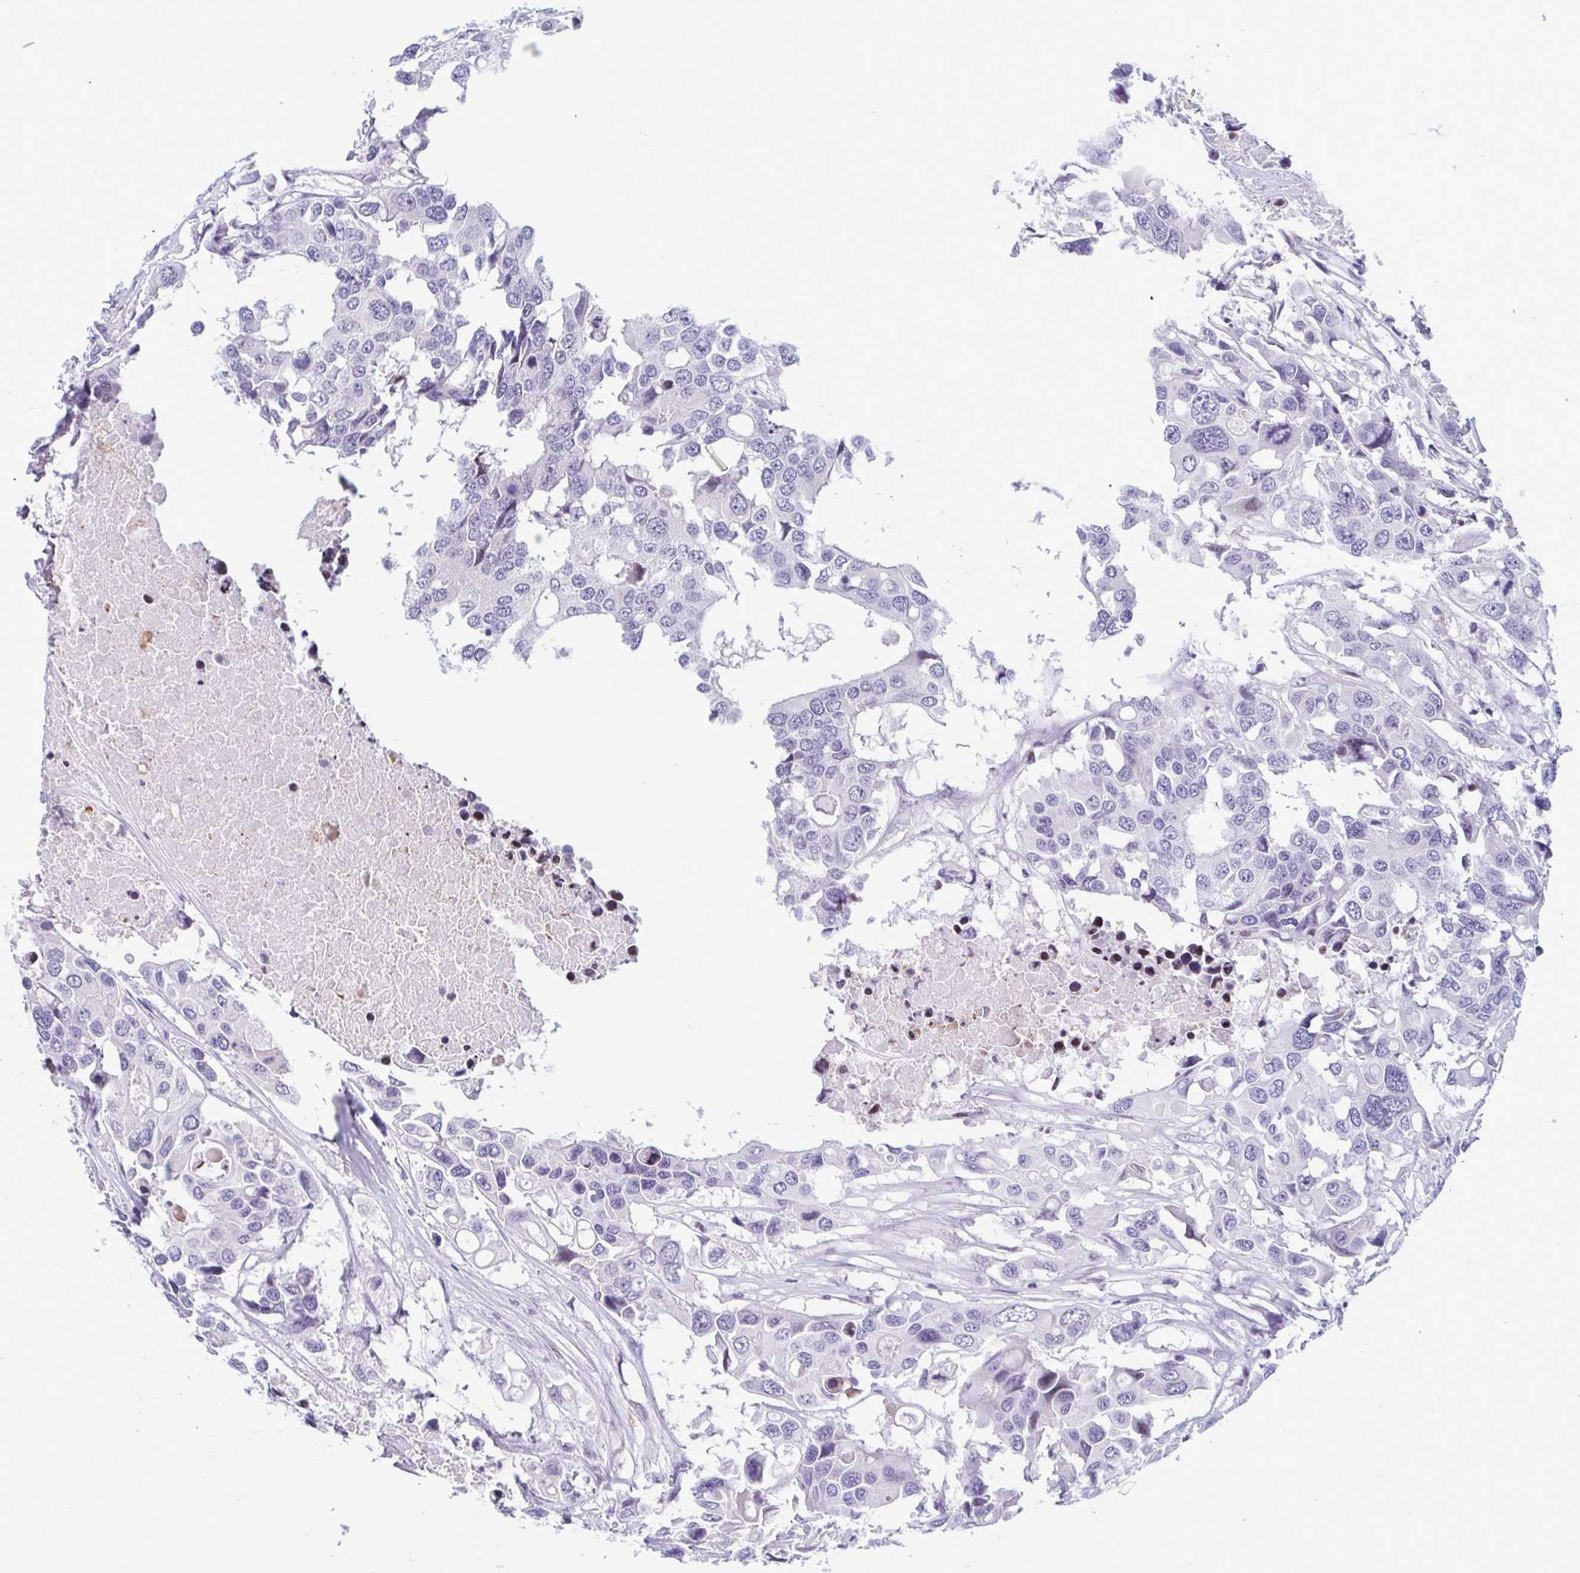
{"staining": {"intensity": "negative", "quantity": "none", "location": "none"}, "tissue": "colorectal cancer", "cell_type": "Tumor cells", "image_type": "cancer", "snomed": [{"axis": "morphology", "description": "Adenocarcinoma, NOS"}, {"axis": "topography", "description": "Colon"}], "caption": "Adenocarcinoma (colorectal) was stained to show a protein in brown. There is no significant staining in tumor cells.", "gene": "IRF1", "patient": {"sex": "male", "age": 77}}